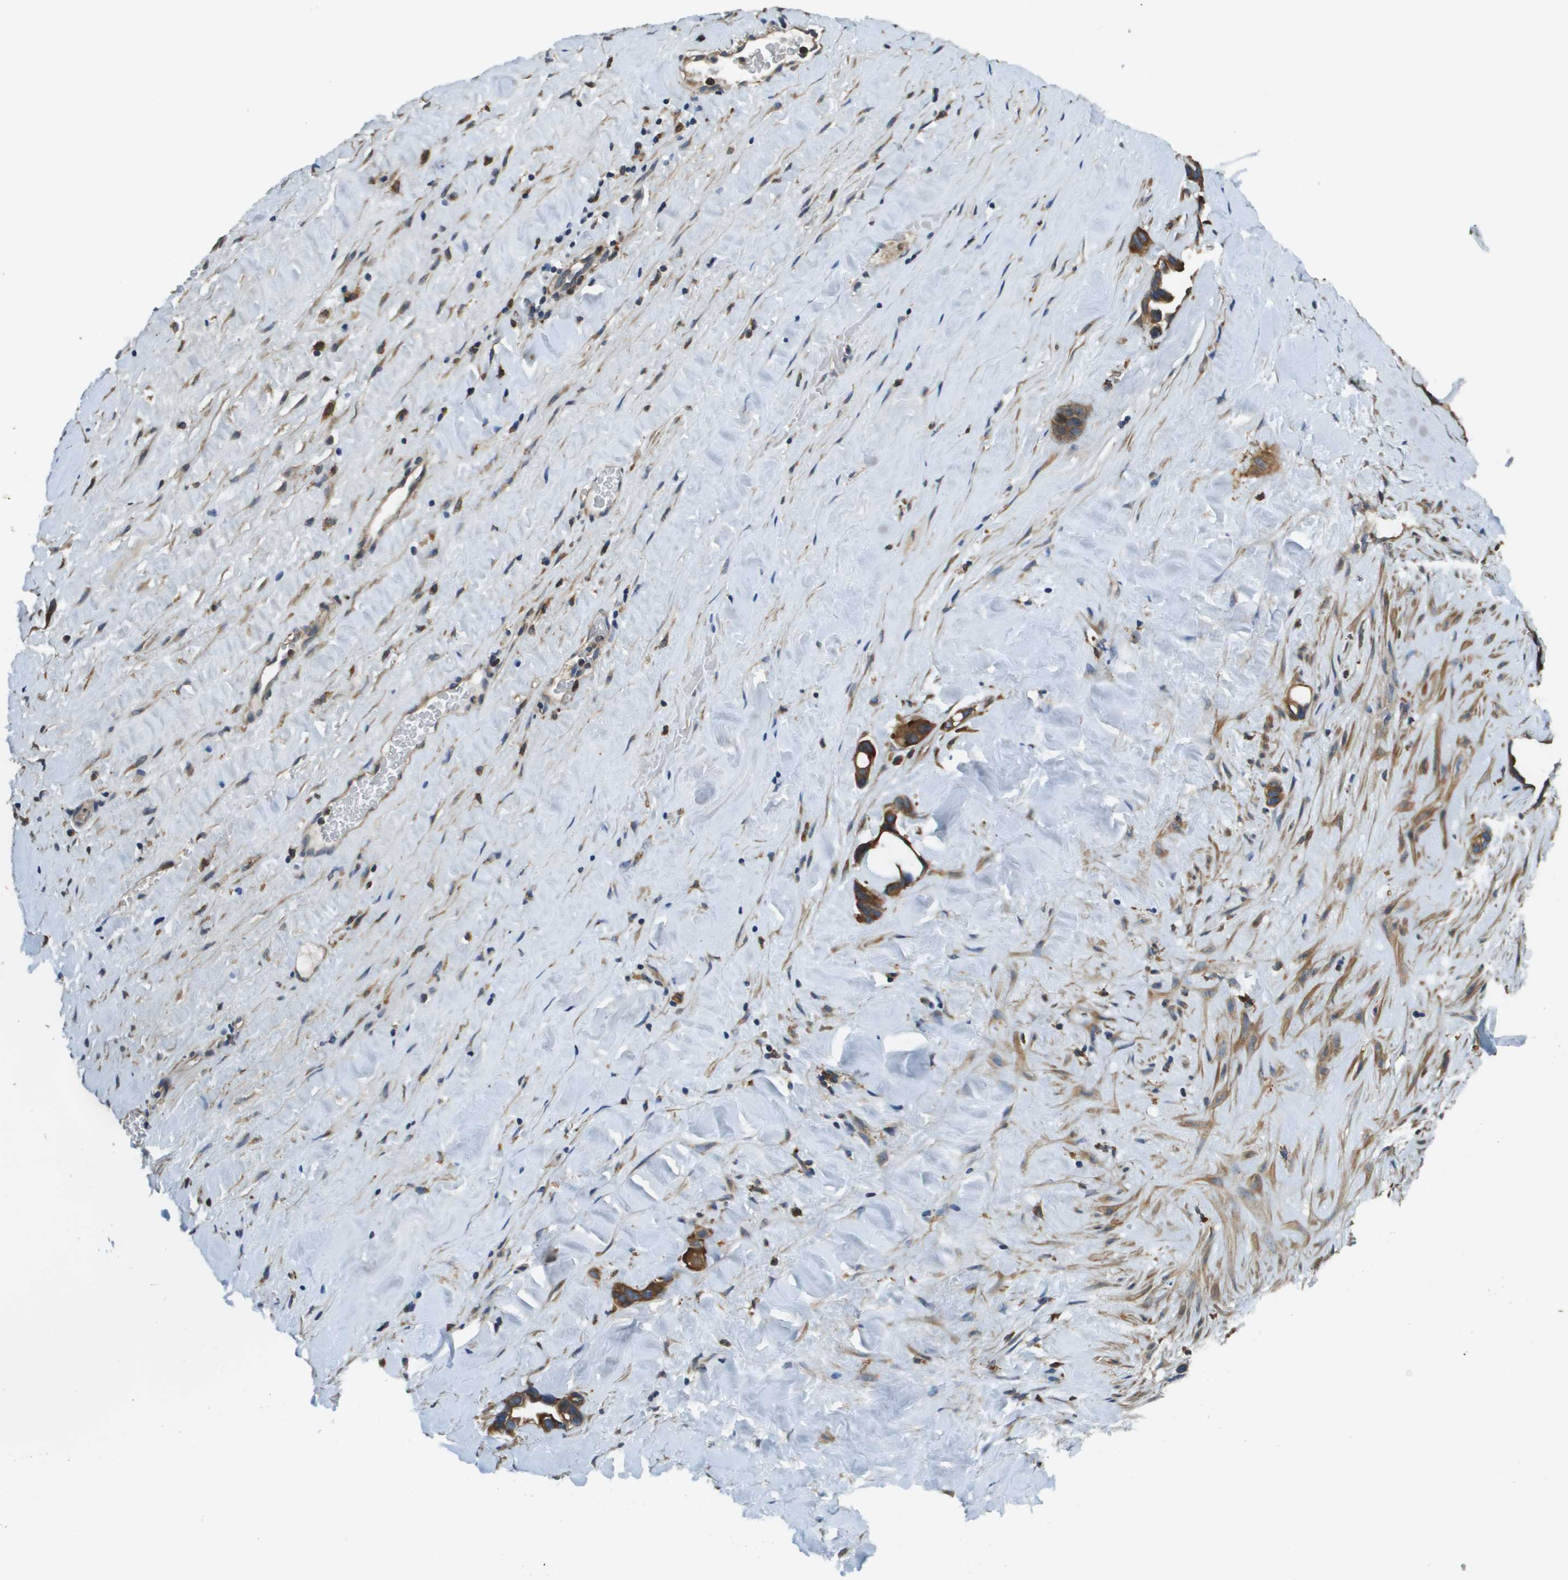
{"staining": {"intensity": "strong", "quantity": ">75%", "location": "cytoplasmic/membranous"}, "tissue": "liver cancer", "cell_type": "Tumor cells", "image_type": "cancer", "snomed": [{"axis": "morphology", "description": "Cholangiocarcinoma"}, {"axis": "topography", "description": "Liver"}], "caption": "Human liver cholangiocarcinoma stained with a brown dye displays strong cytoplasmic/membranous positive positivity in approximately >75% of tumor cells.", "gene": "CNPY3", "patient": {"sex": "female", "age": 65}}